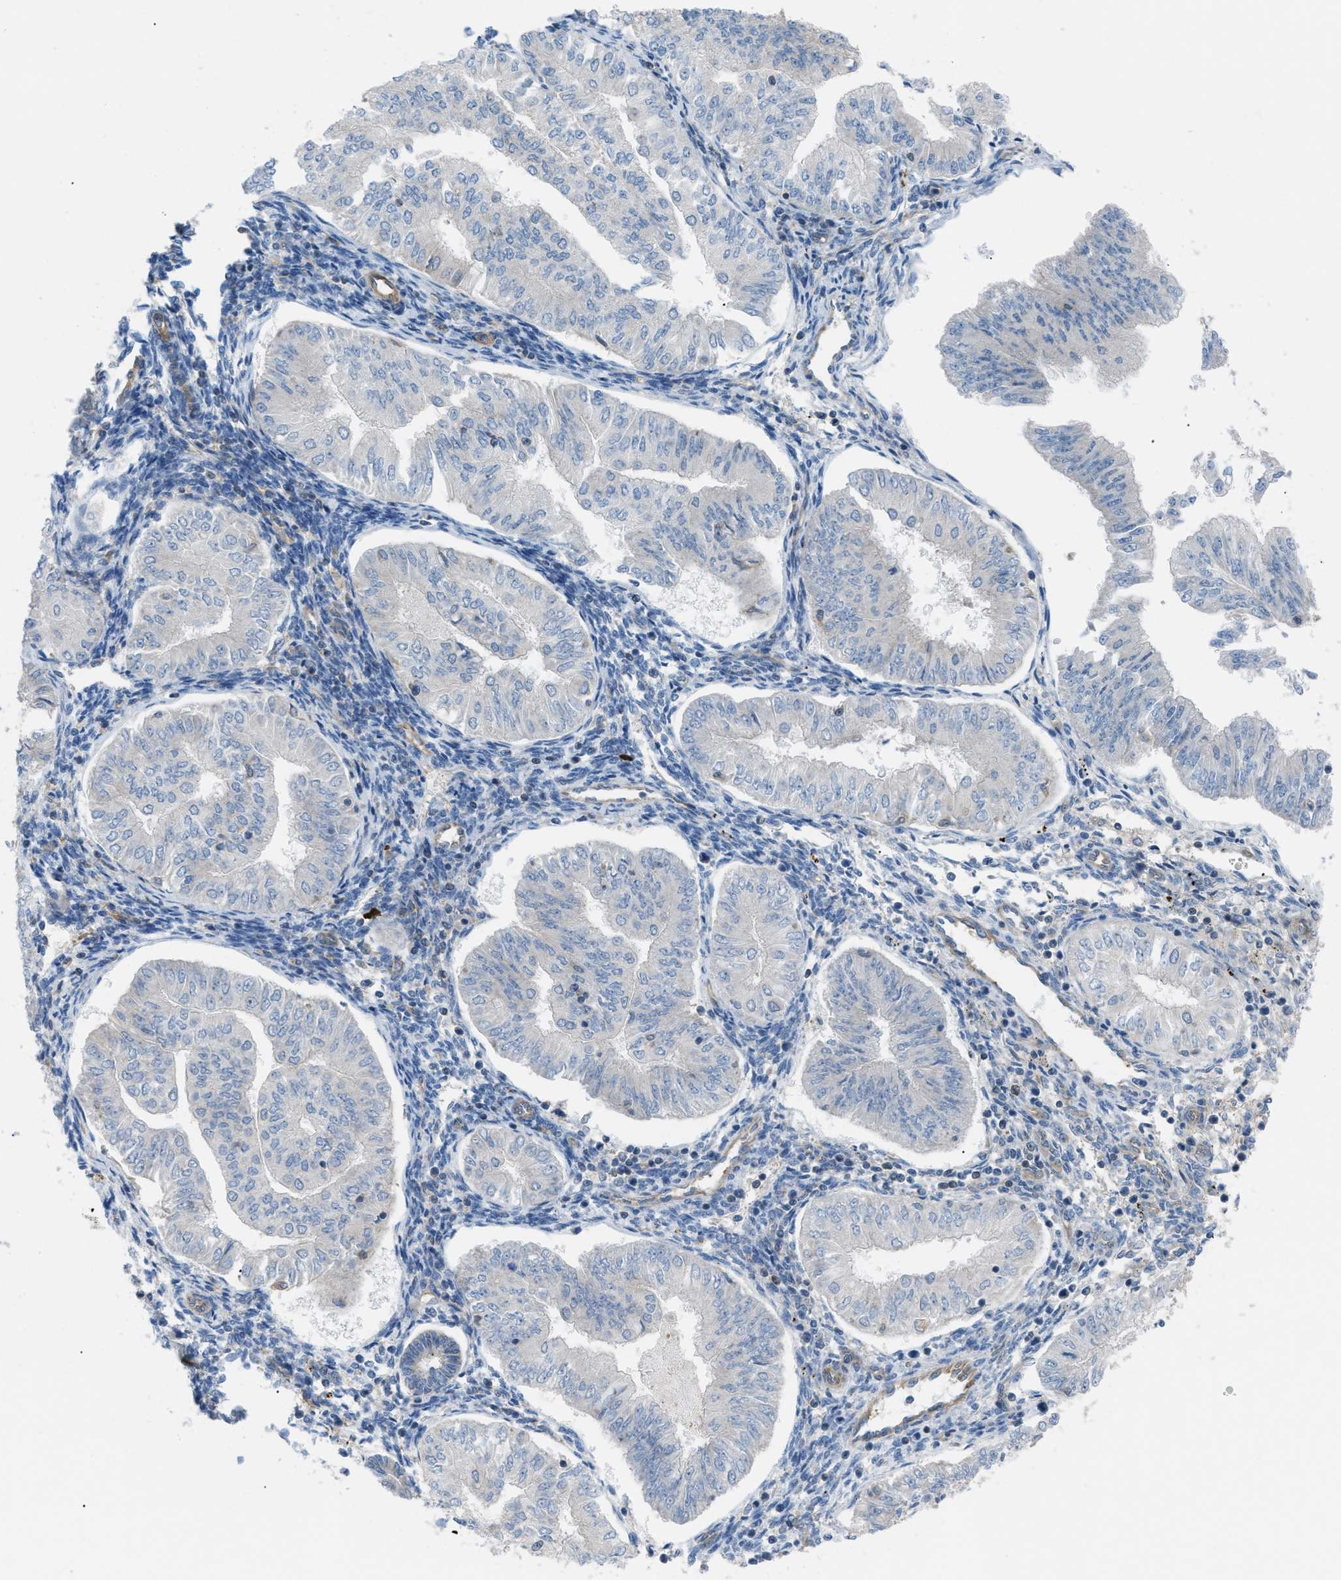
{"staining": {"intensity": "negative", "quantity": "none", "location": "none"}, "tissue": "endometrial cancer", "cell_type": "Tumor cells", "image_type": "cancer", "snomed": [{"axis": "morphology", "description": "Normal tissue, NOS"}, {"axis": "morphology", "description": "Adenocarcinoma, NOS"}, {"axis": "topography", "description": "Endometrium"}], "caption": "Immunohistochemistry (IHC) of human endometrial cancer exhibits no staining in tumor cells. (Stains: DAB (3,3'-diaminobenzidine) immunohistochemistry with hematoxylin counter stain, Microscopy: brightfield microscopy at high magnification).", "gene": "ATP2A3", "patient": {"sex": "female", "age": 53}}